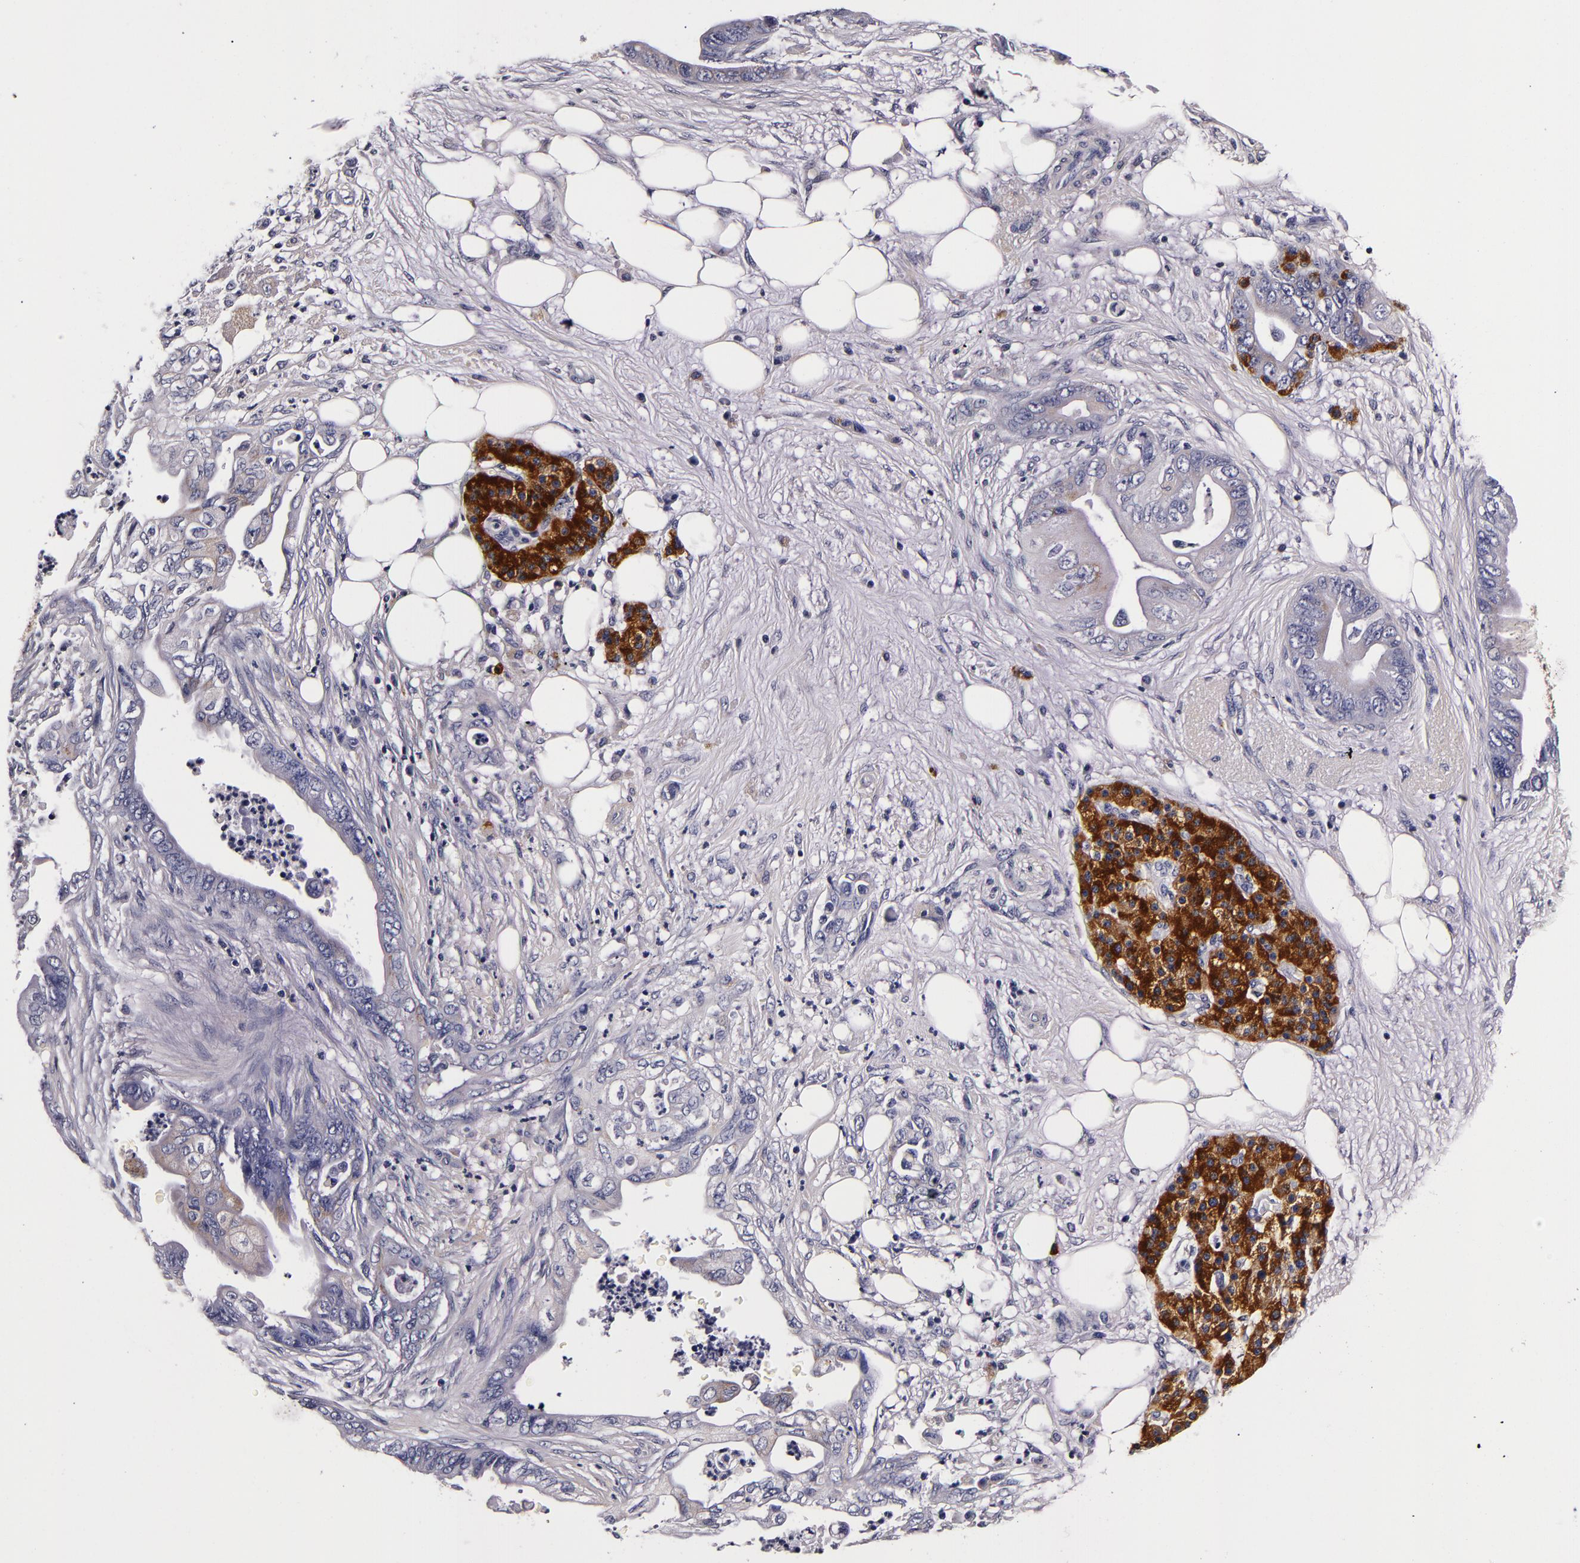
{"staining": {"intensity": "negative", "quantity": "none", "location": "none"}, "tissue": "pancreatic cancer", "cell_type": "Tumor cells", "image_type": "cancer", "snomed": [{"axis": "morphology", "description": "Adenocarcinoma, NOS"}, {"axis": "topography", "description": "Pancreas"}], "caption": "This is an immunohistochemistry micrograph of human pancreatic cancer. There is no positivity in tumor cells.", "gene": "LGALS3BP", "patient": {"sex": "female", "age": 66}}